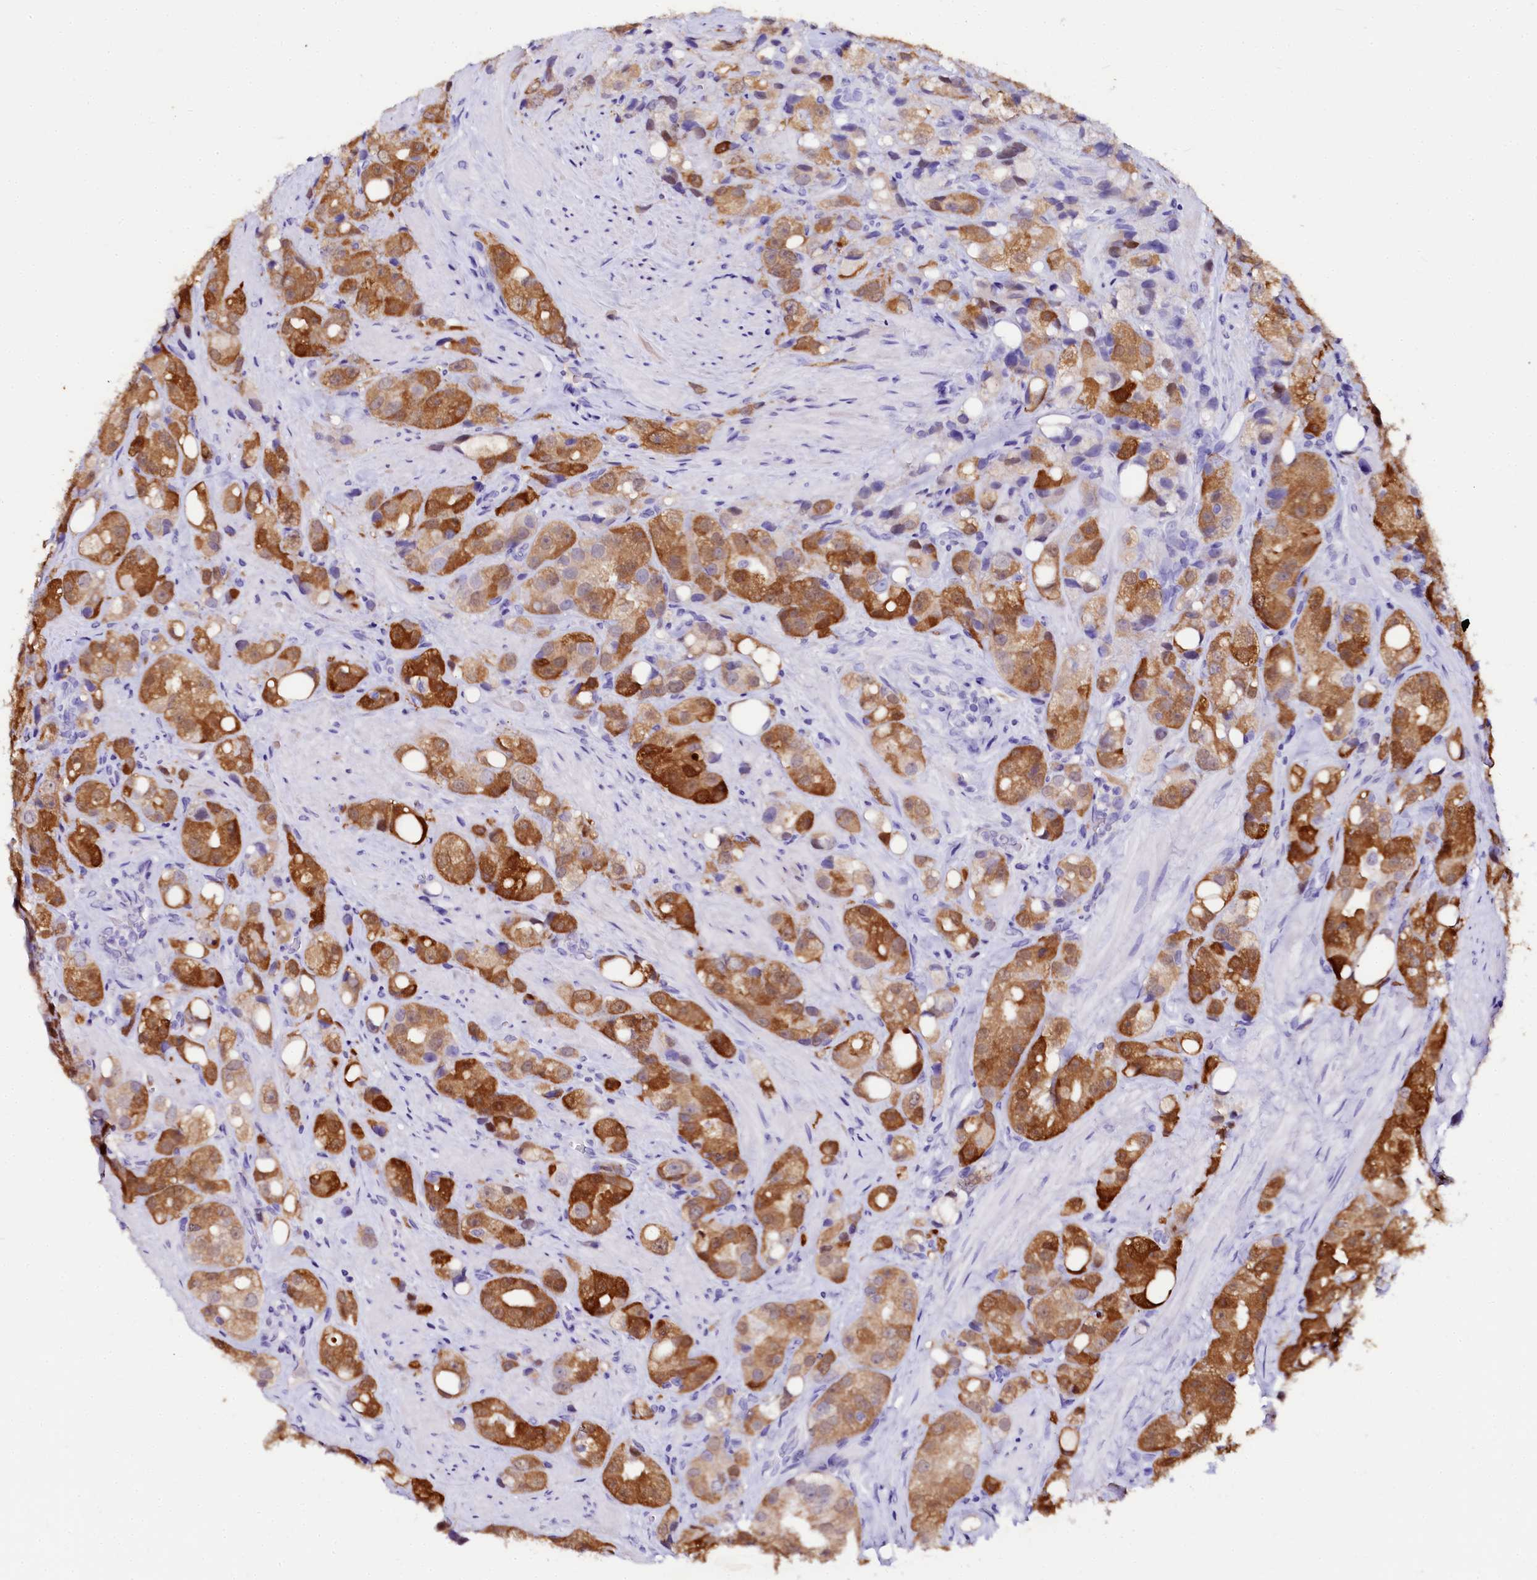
{"staining": {"intensity": "strong", "quantity": ">75%", "location": "cytoplasmic/membranous"}, "tissue": "prostate cancer", "cell_type": "Tumor cells", "image_type": "cancer", "snomed": [{"axis": "morphology", "description": "Adenocarcinoma, NOS"}, {"axis": "topography", "description": "Prostate"}], "caption": "High-magnification brightfield microscopy of adenocarcinoma (prostate) stained with DAB (brown) and counterstained with hematoxylin (blue). tumor cells exhibit strong cytoplasmic/membranous staining is identified in about>75% of cells.", "gene": "SORD", "patient": {"sex": "male", "age": 79}}